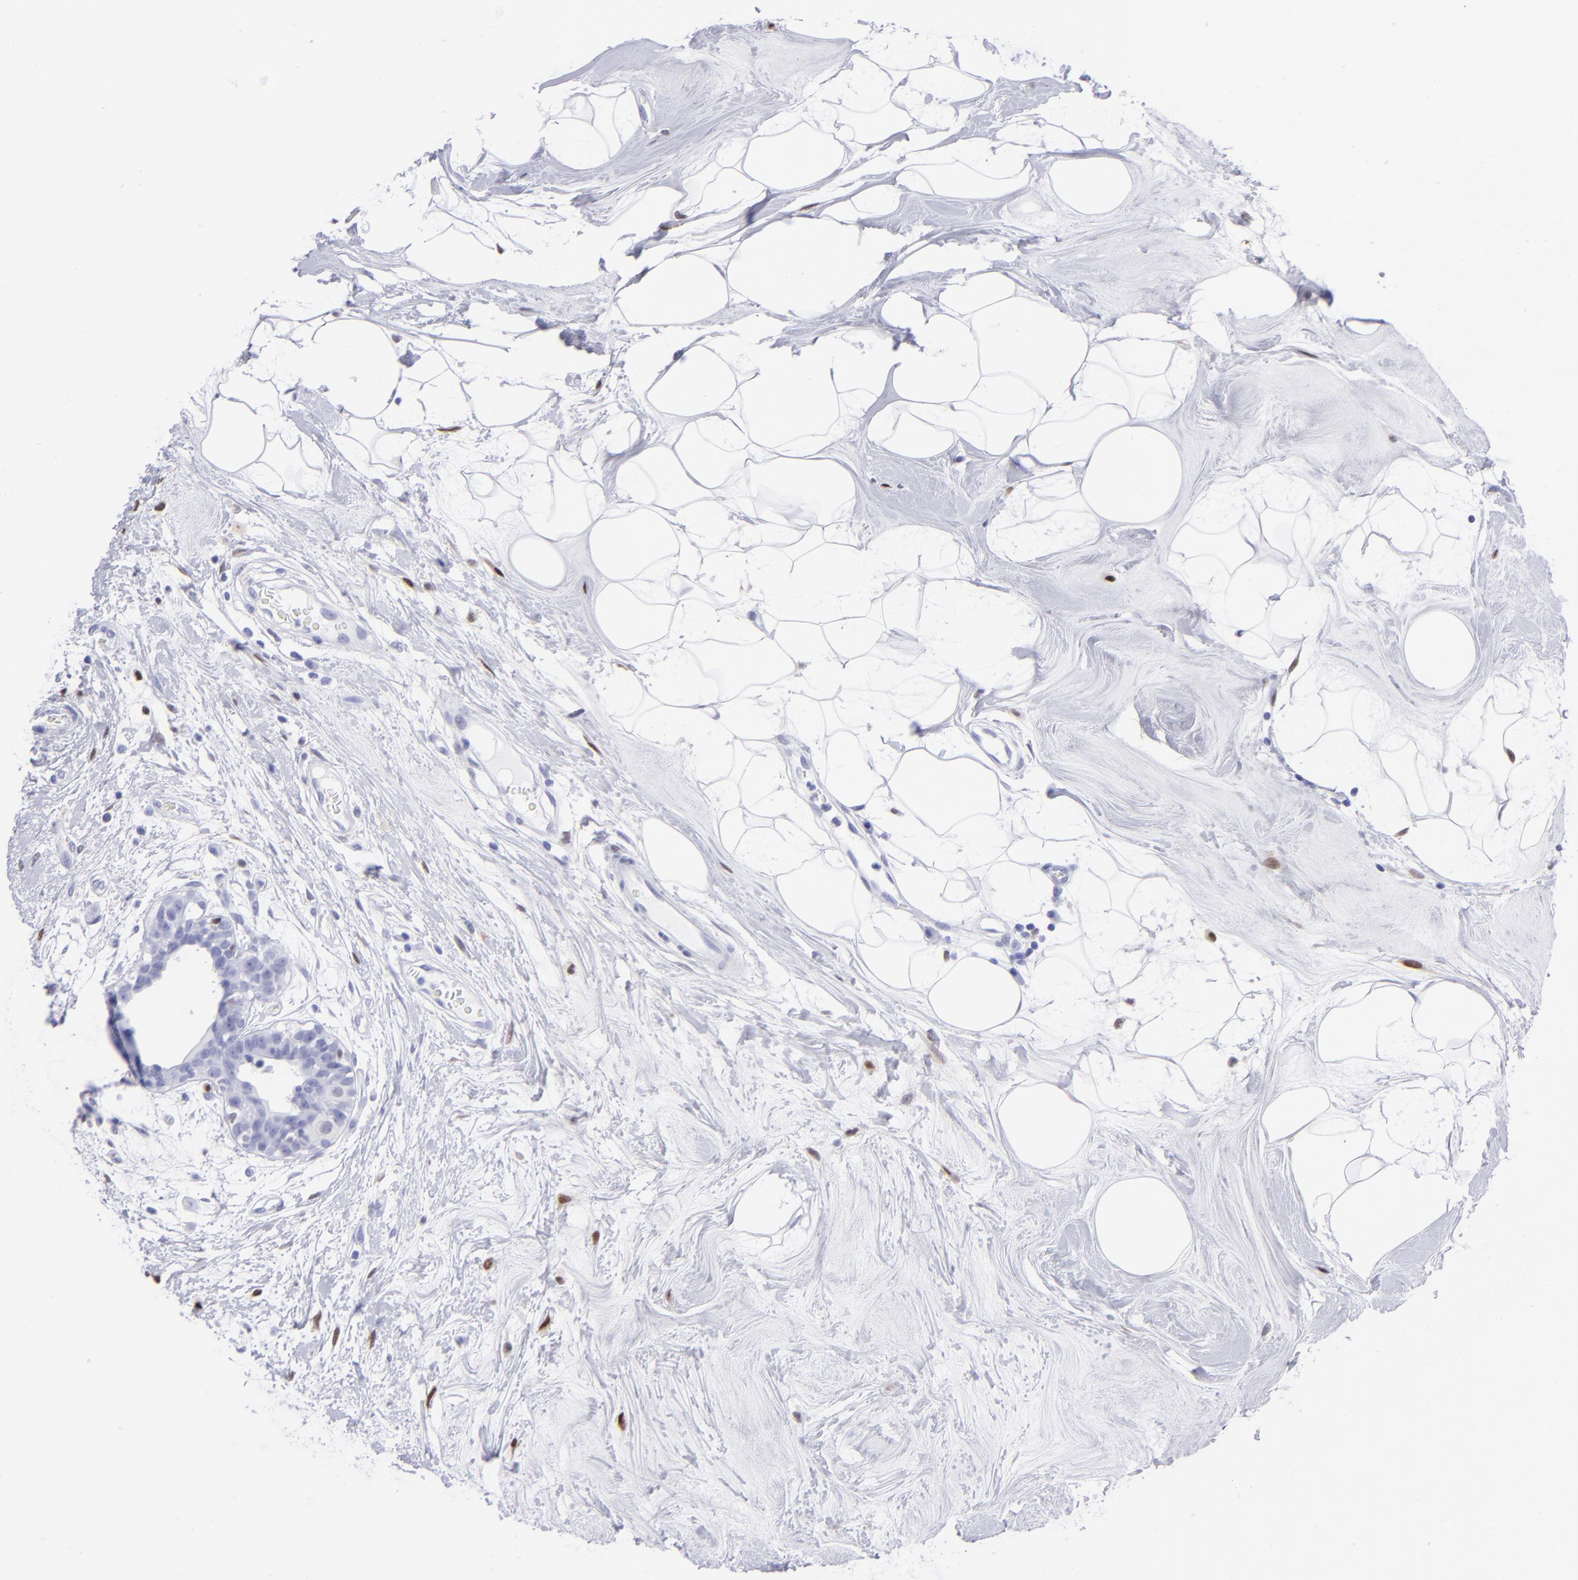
{"staining": {"intensity": "negative", "quantity": "none", "location": "none"}, "tissue": "breast cancer", "cell_type": "Tumor cells", "image_type": "cancer", "snomed": [{"axis": "morphology", "description": "Duct carcinoma"}, {"axis": "topography", "description": "Breast"}], "caption": "This is an IHC histopathology image of breast cancer (infiltrating ductal carcinoma). There is no positivity in tumor cells.", "gene": "MITF", "patient": {"sex": "female", "age": 40}}